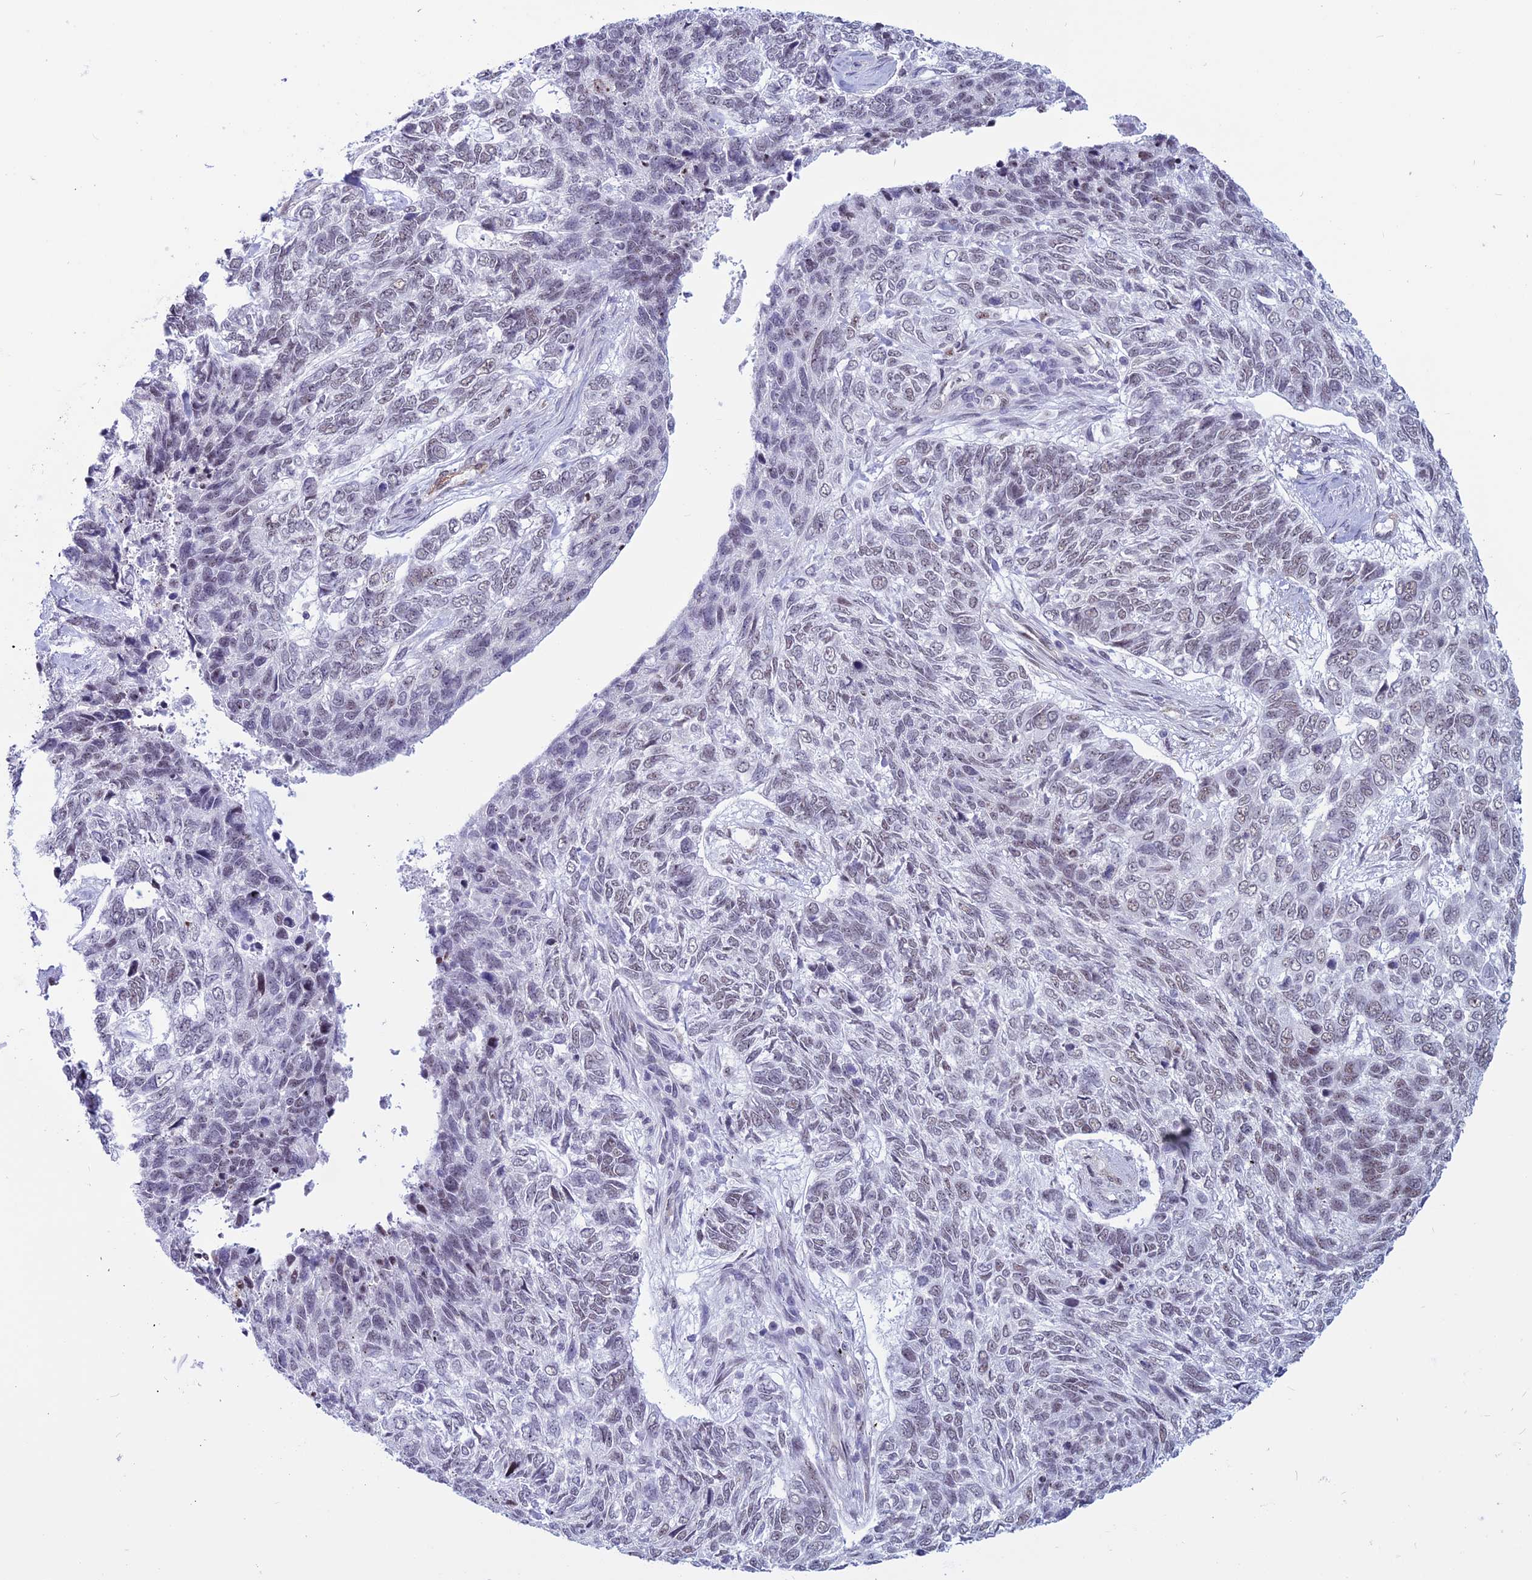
{"staining": {"intensity": "weak", "quantity": "<25%", "location": "nuclear"}, "tissue": "skin cancer", "cell_type": "Tumor cells", "image_type": "cancer", "snomed": [{"axis": "morphology", "description": "Basal cell carcinoma"}, {"axis": "topography", "description": "Skin"}], "caption": "Immunohistochemistry of human skin cancer (basal cell carcinoma) demonstrates no expression in tumor cells.", "gene": "U2AF1", "patient": {"sex": "female", "age": 65}}